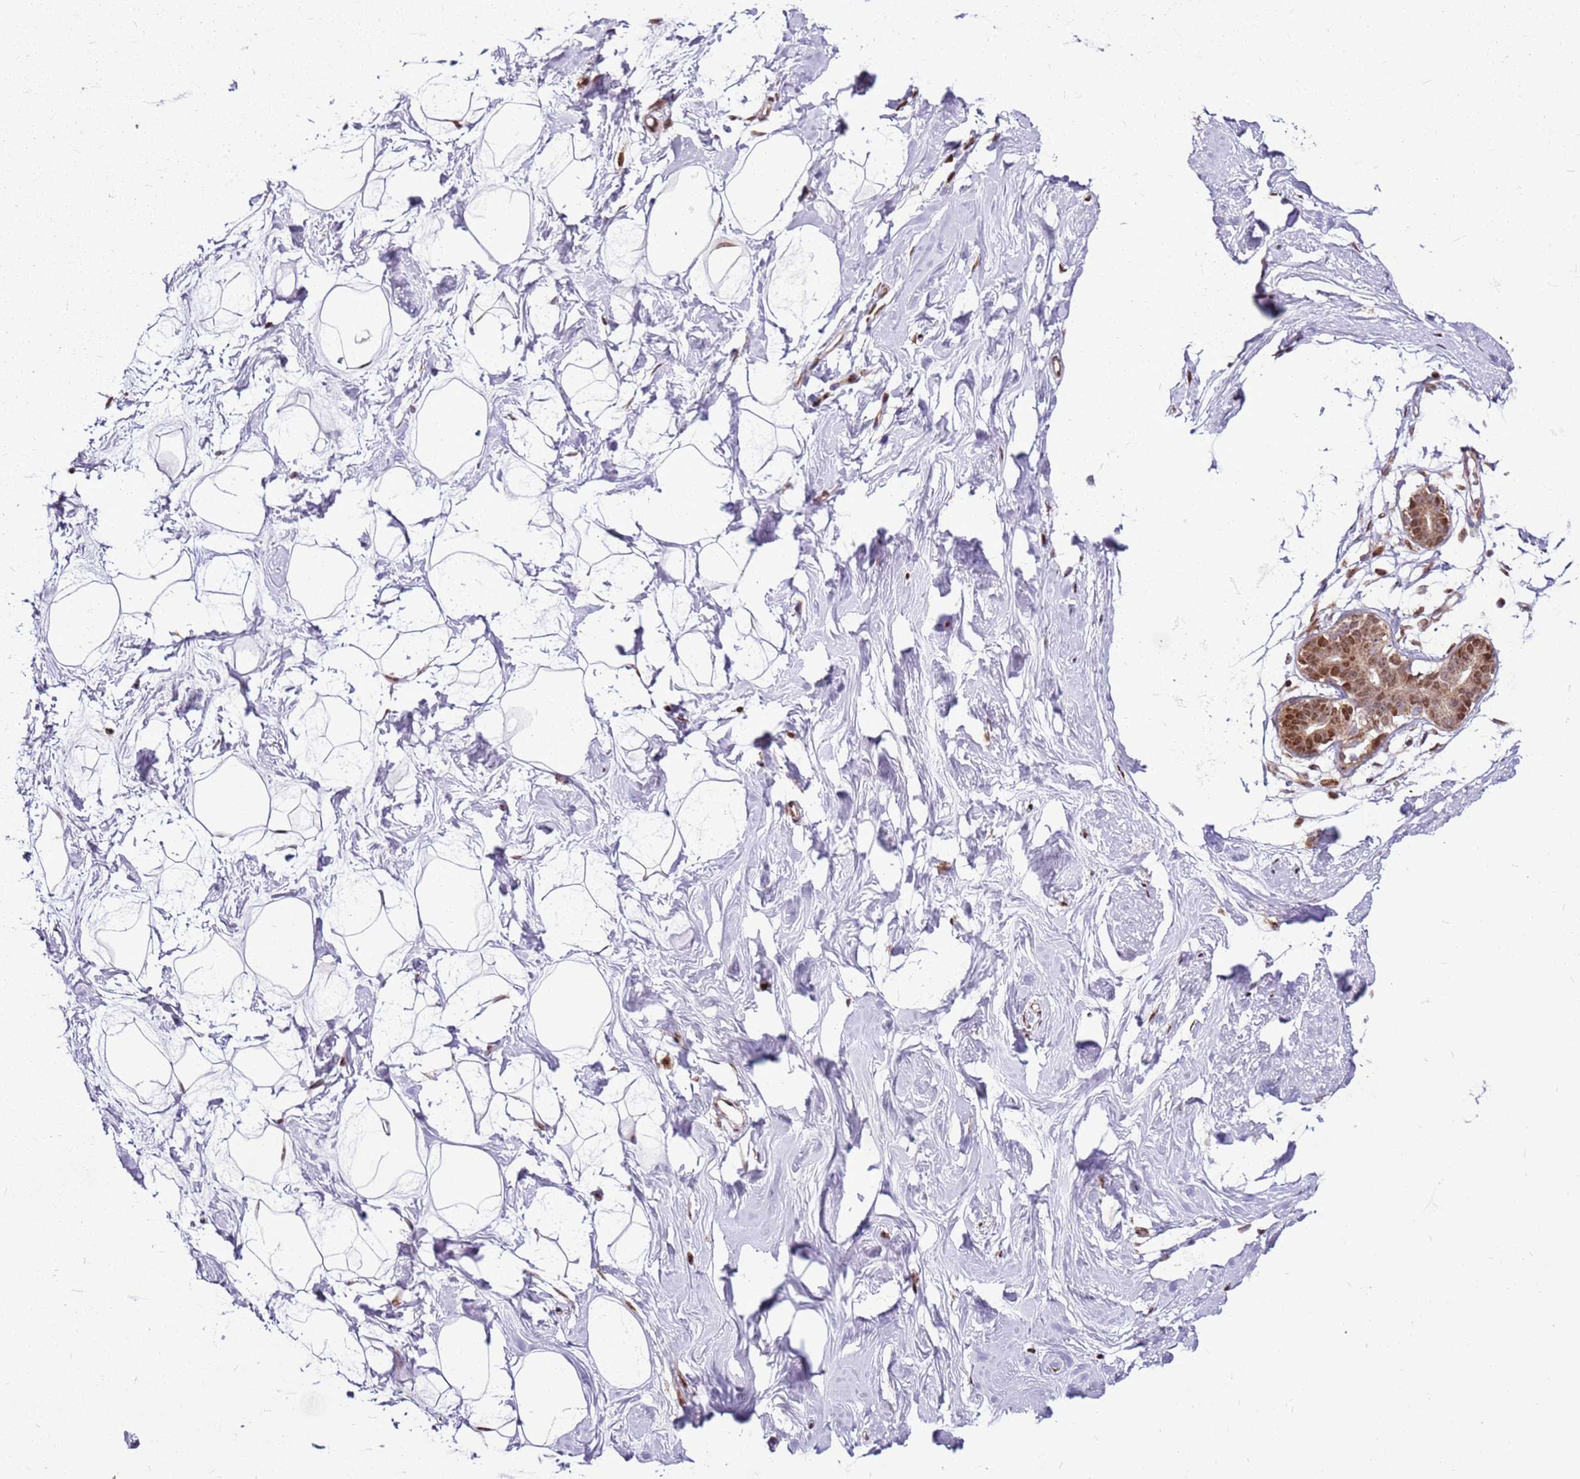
{"staining": {"intensity": "moderate", "quantity": "25%-75%", "location": "cytoplasmic/membranous,nuclear"}, "tissue": "breast", "cell_type": "Adipocytes", "image_type": "normal", "snomed": [{"axis": "morphology", "description": "Normal tissue, NOS"}, {"axis": "morphology", "description": "Adenoma, NOS"}, {"axis": "topography", "description": "Breast"}], "caption": "This photomicrograph displays immunohistochemistry (IHC) staining of unremarkable breast, with medium moderate cytoplasmic/membranous,nuclear positivity in approximately 25%-75% of adipocytes.", "gene": "PCTP", "patient": {"sex": "female", "age": 23}}